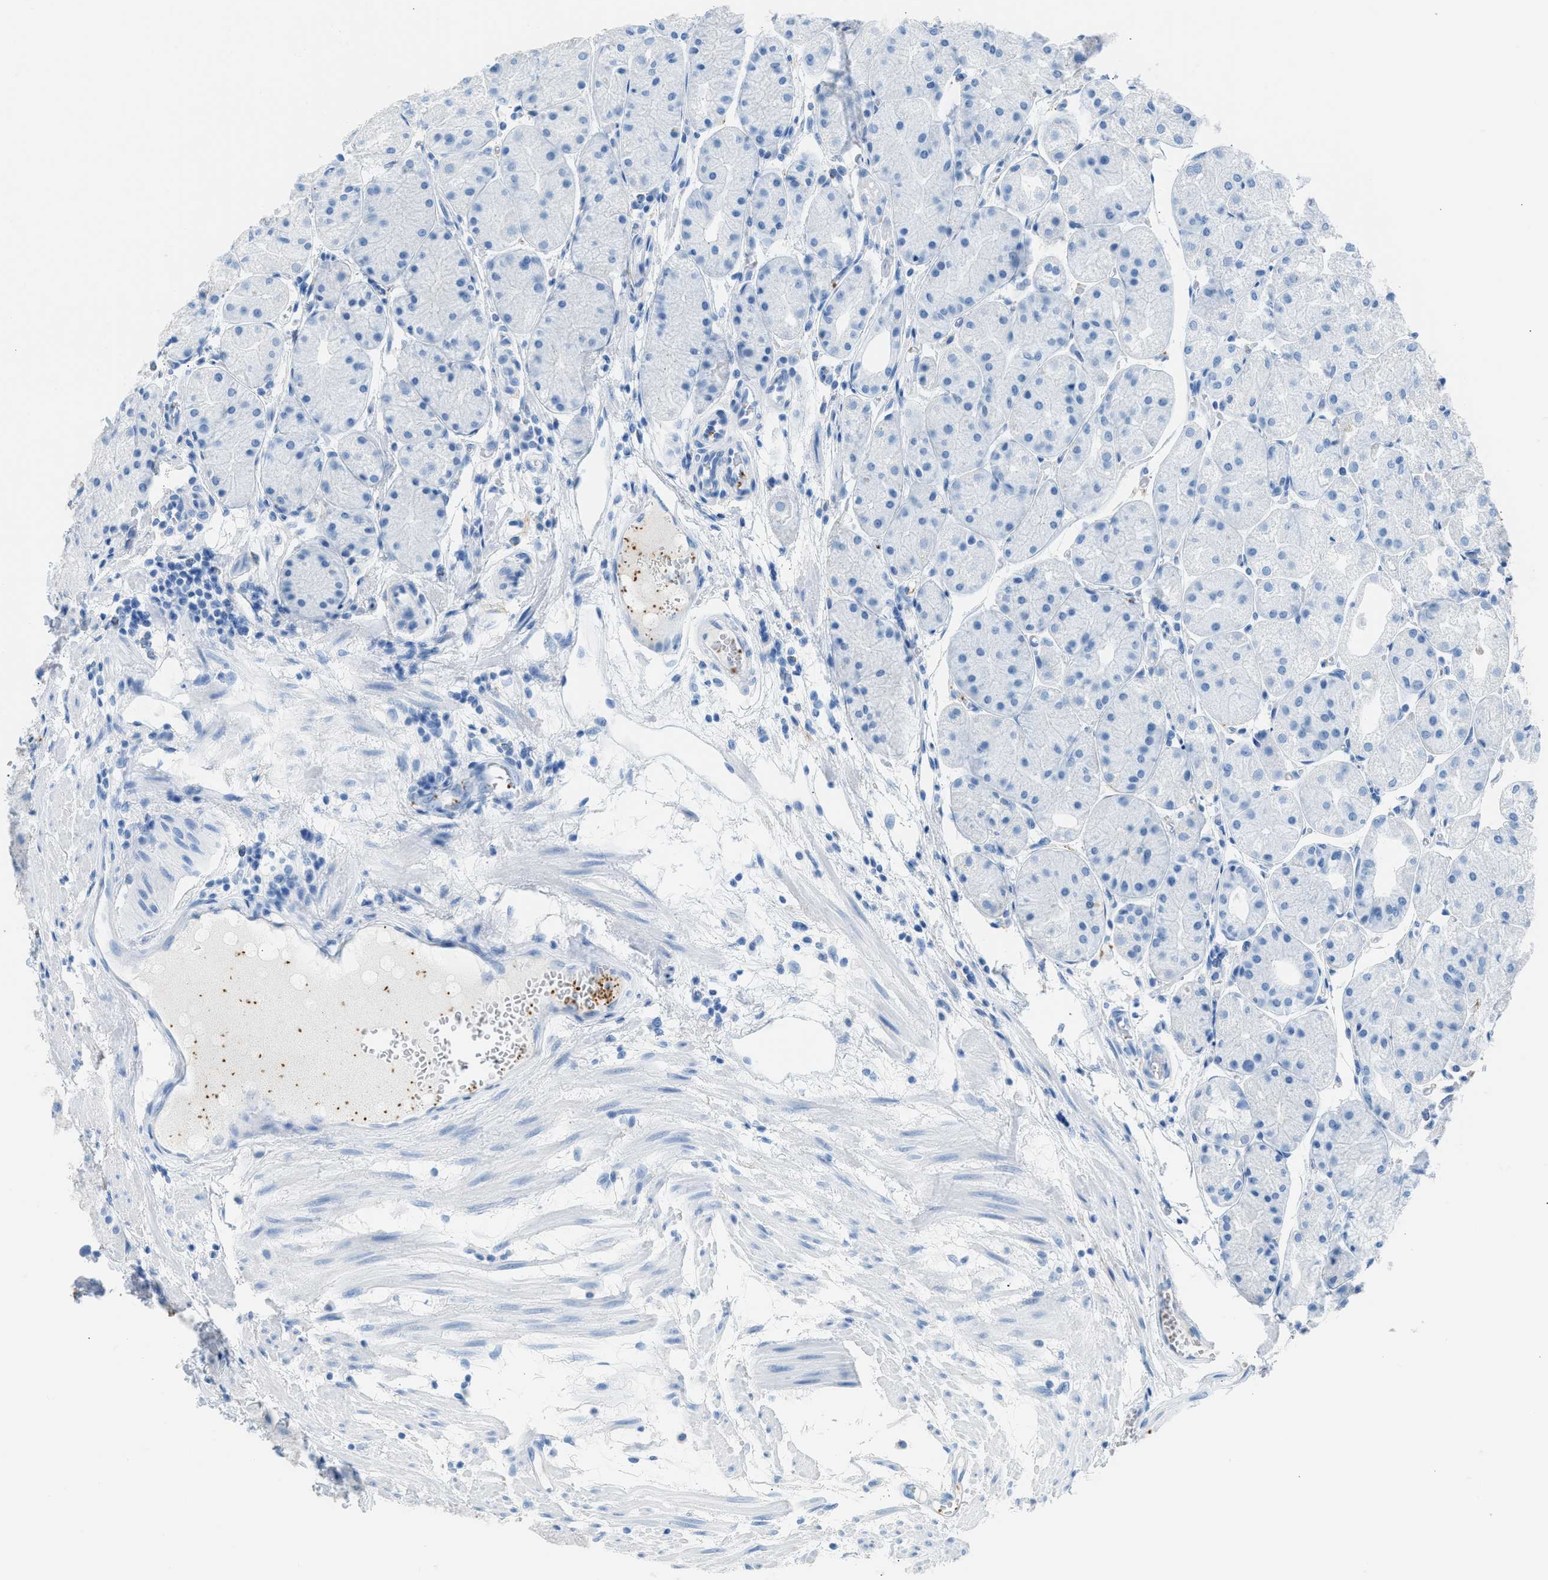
{"staining": {"intensity": "negative", "quantity": "none", "location": "none"}, "tissue": "stomach", "cell_type": "Glandular cells", "image_type": "normal", "snomed": [{"axis": "morphology", "description": "Normal tissue, NOS"}, {"axis": "topography", "description": "Stomach, upper"}], "caption": "Immunohistochemical staining of unremarkable stomach reveals no significant staining in glandular cells. (DAB immunohistochemistry with hematoxylin counter stain).", "gene": "FAIM2", "patient": {"sex": "male", "age": 72}}